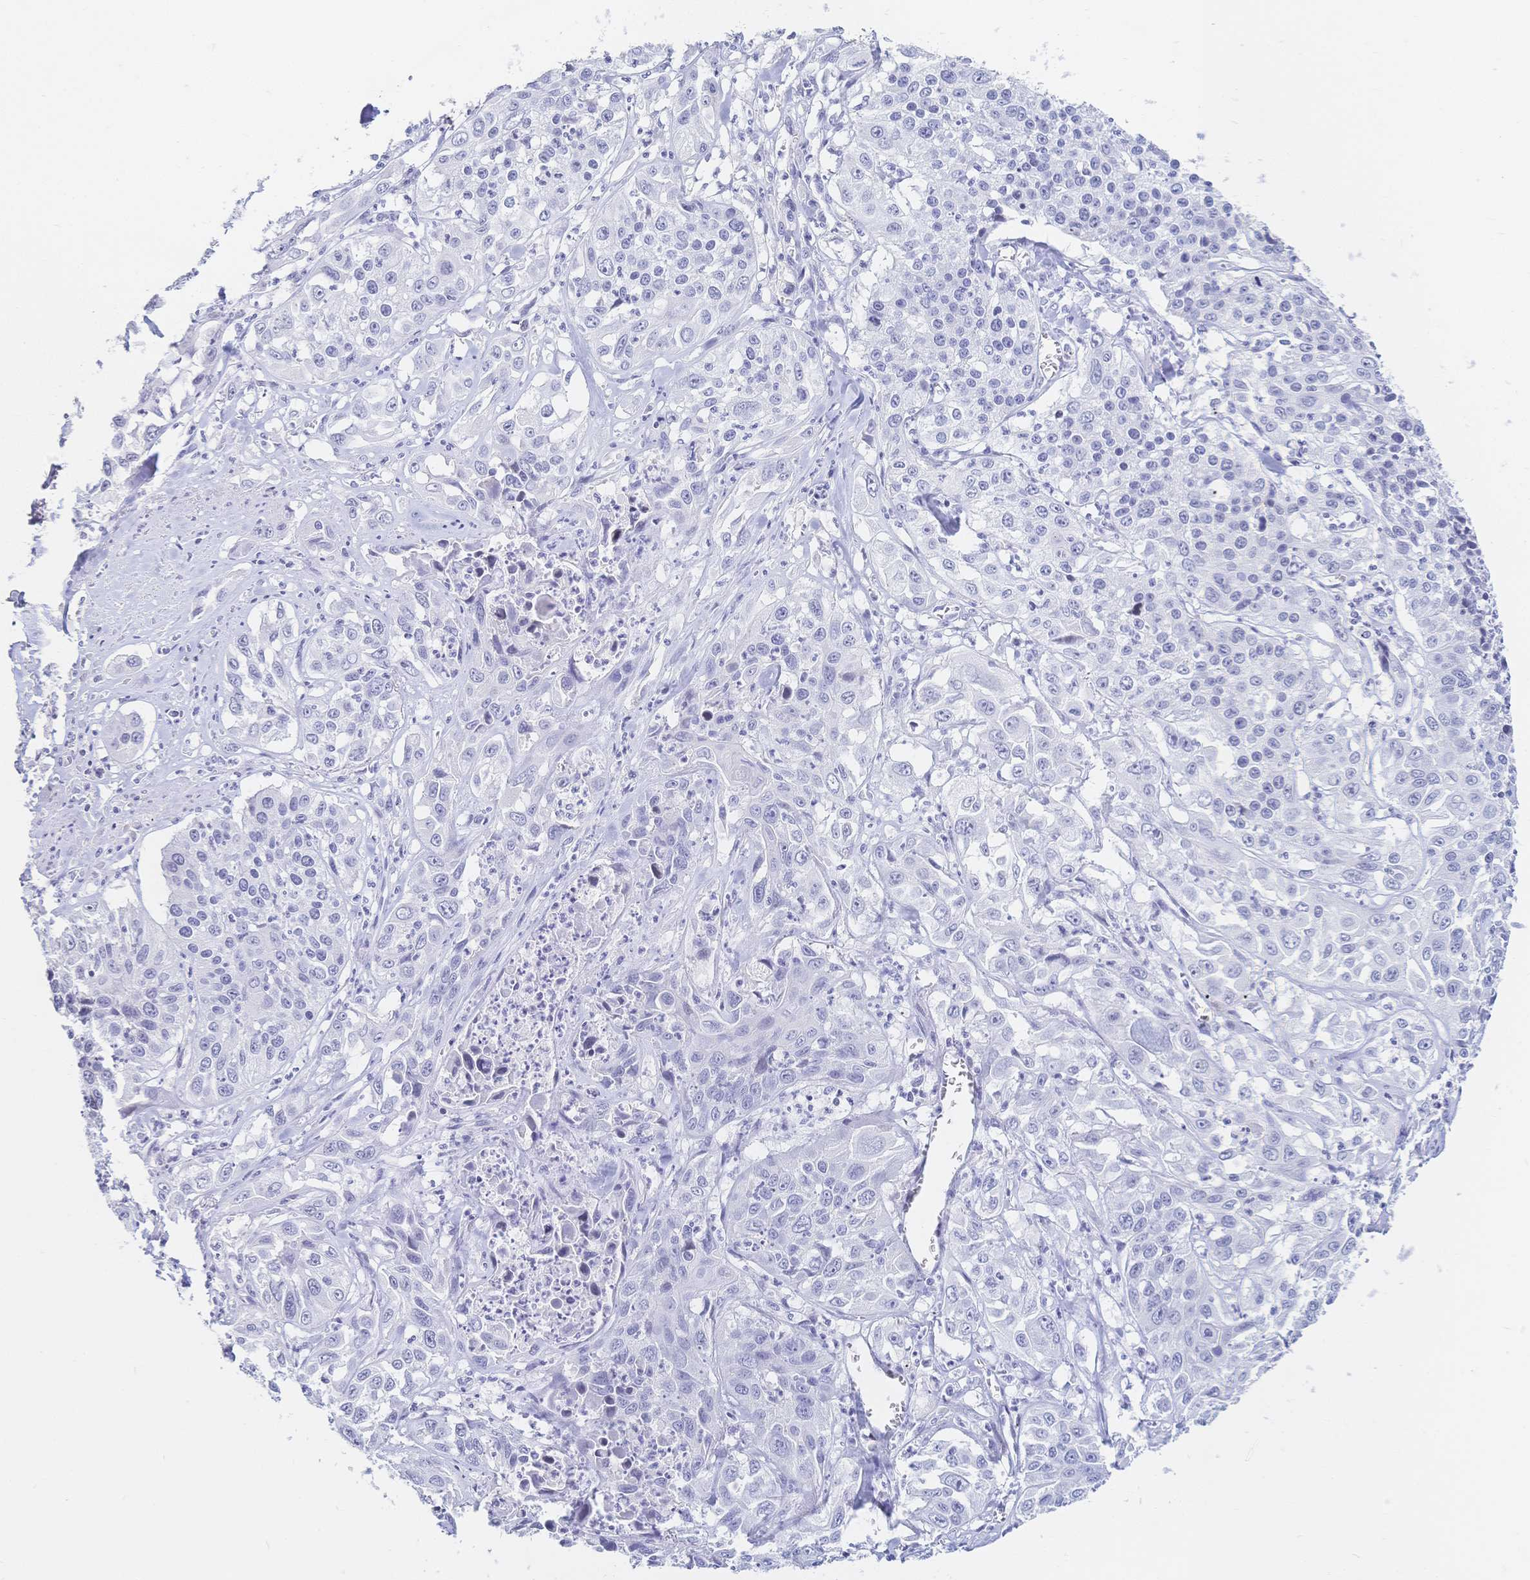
{"staining": {"intensity": "negative", "quantity": "none", "location": "none"}, "tissue": "lung cancer", "cell_type": "Tumor cells", "image_type": "cancer", "snomed": [{"axis": "morphology", "description": "Squamous cell carcinoma, NOS"}, {"axis": "morphology", "description": "Squamous cell carcinoma, metastatic, NOS"}, {"axis": "topography", "description": "Lung"}, {"axis": "topography", "description": "Pleura, NOS"}], "caption": "Immunohistochemical staining of human lung cancer exhibits no significant expression in tumor cells.", "gene": "CR2", "patient": {"sex": "male", "age": 72}}